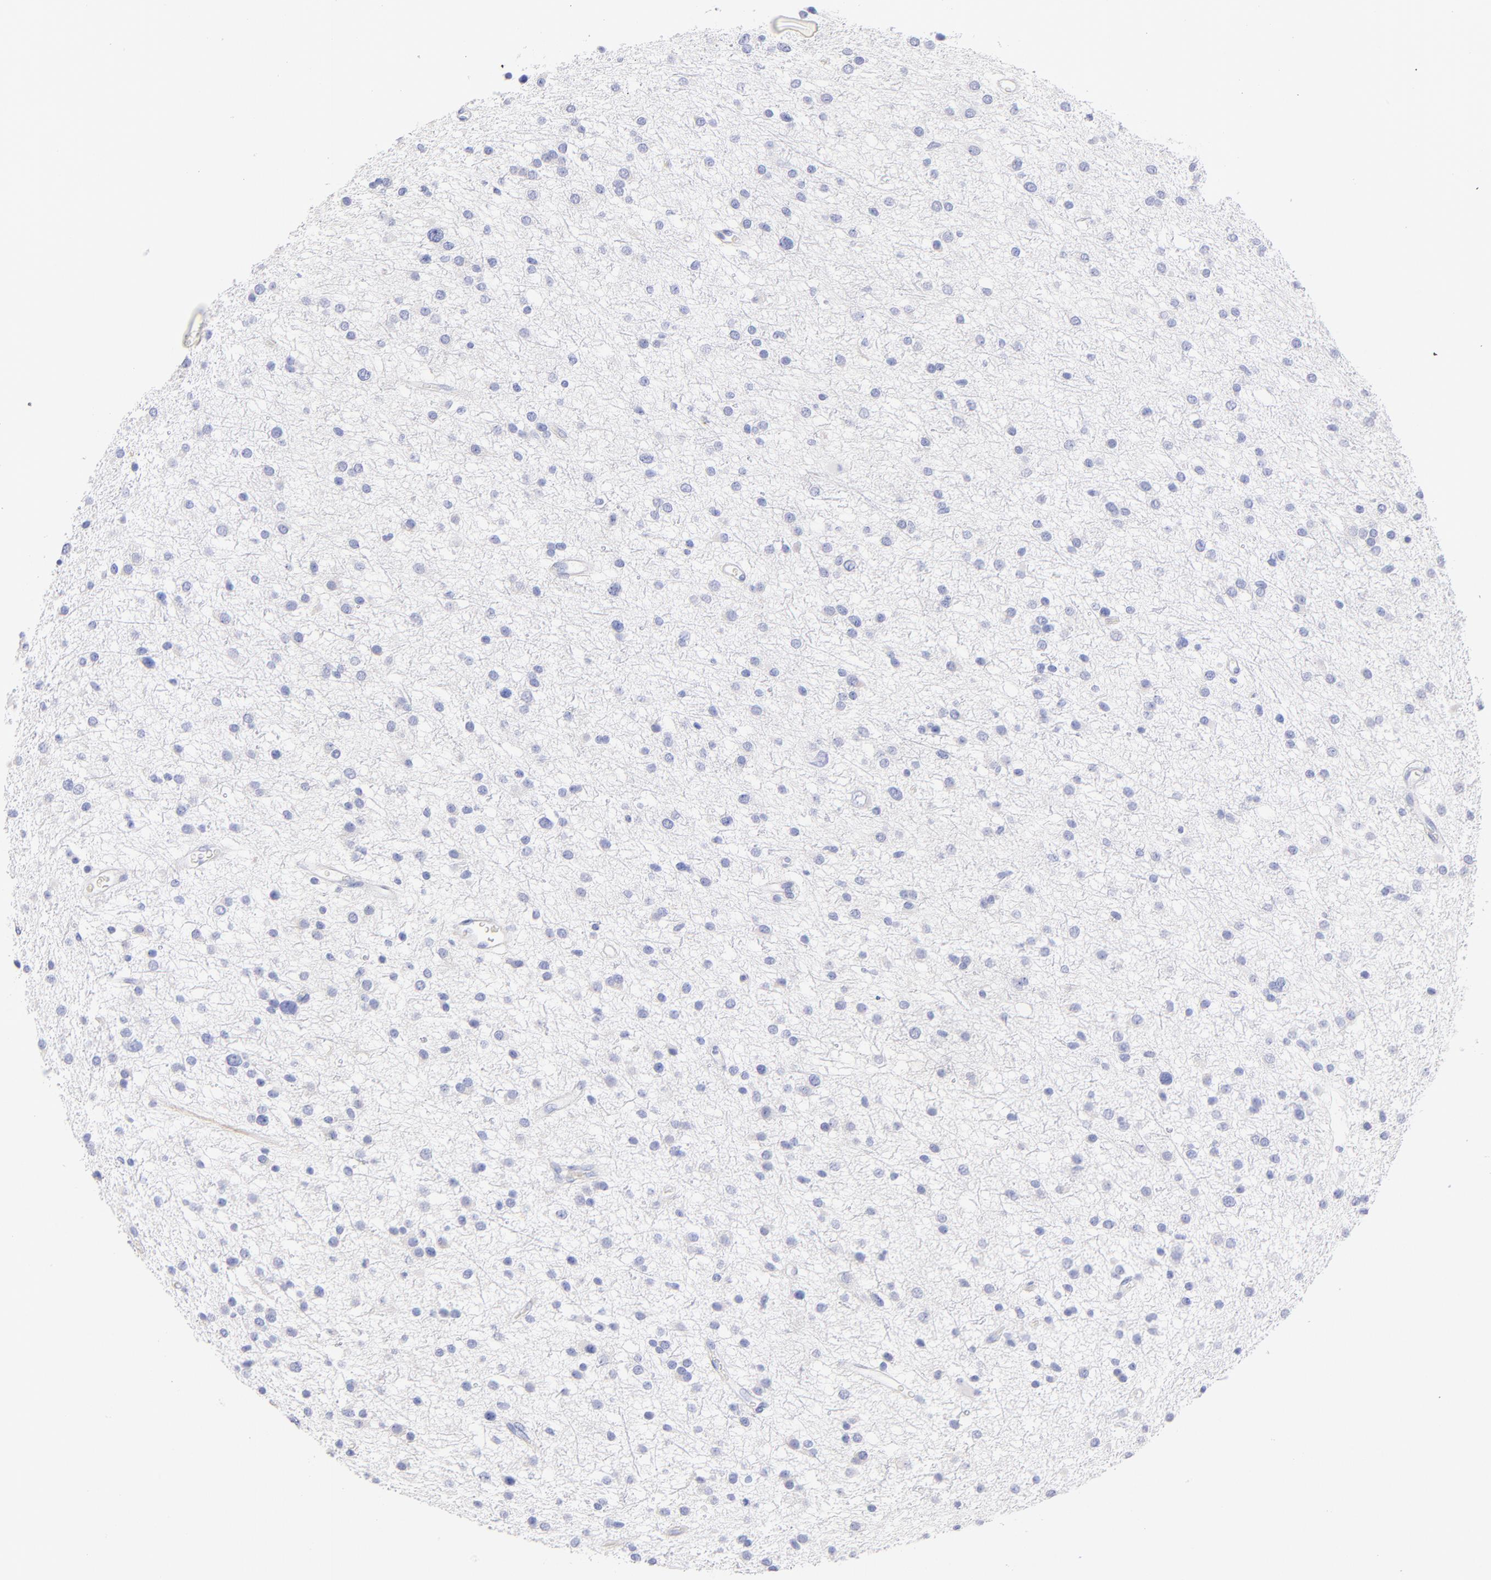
{"staining": {"intensity": "negative", "quantity": "none", "location": "none"}, "tissue": "glioma", "cell_type": "Tumor cells", "image_type": "cancer", "snomed": [{"axis": "morphology", "description": "Glioma, malignant, Low grade"}, {"axis": "topography", "description": "Brain"}], "caption": "Tumor cells show no significant staining in glioma.", "gene": "C1QTNF6", "patient": {"sex": "female", "age": 36}}